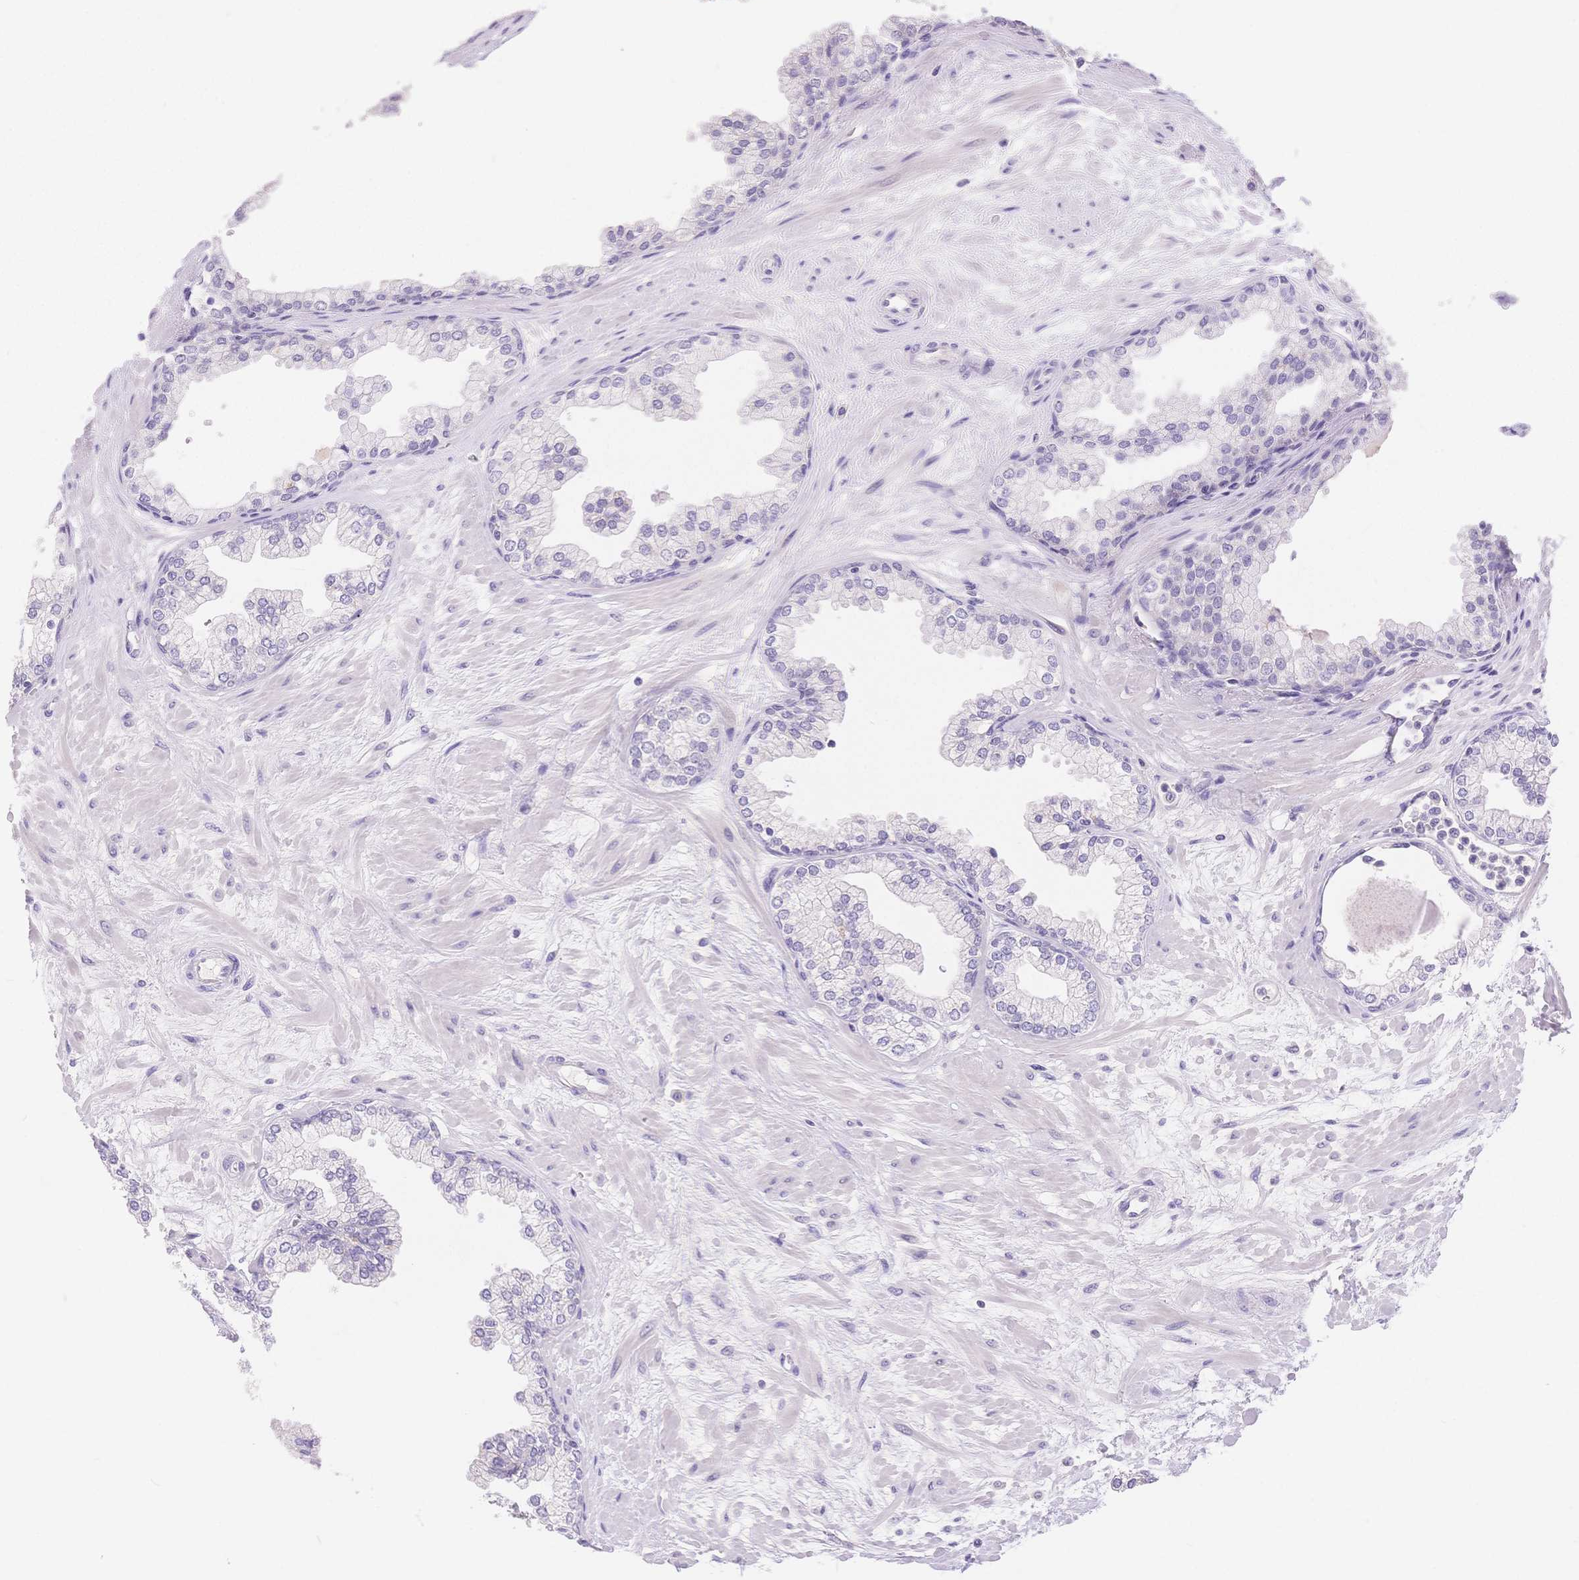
{"staining": {"intensity": "negative", "quantity": "none", "location": "none"}, "tissue": "prostate", "cell_type": "Glandular cells", "image_type": "normal", "snomed": [{"axis": "morphology", "description": "Normal tissue, NOS"}, {"axis": "topography", "description": "Prostate"}, {"axis": "topography", "description": "Peripheral nerve tissue"}], "caption": "High magnification brightfield microscopy of benign prostate stained with DAB (3,3'-diaminobenzidine) (brown) and counterstained with hematoxylin (blue): glandular cells show no significant staining. (DAB (3,3'-diaminobenzidine) IHC, high magnification).", "gene": "MYOM1", "patient": {"sex": "male", "age": 61}}